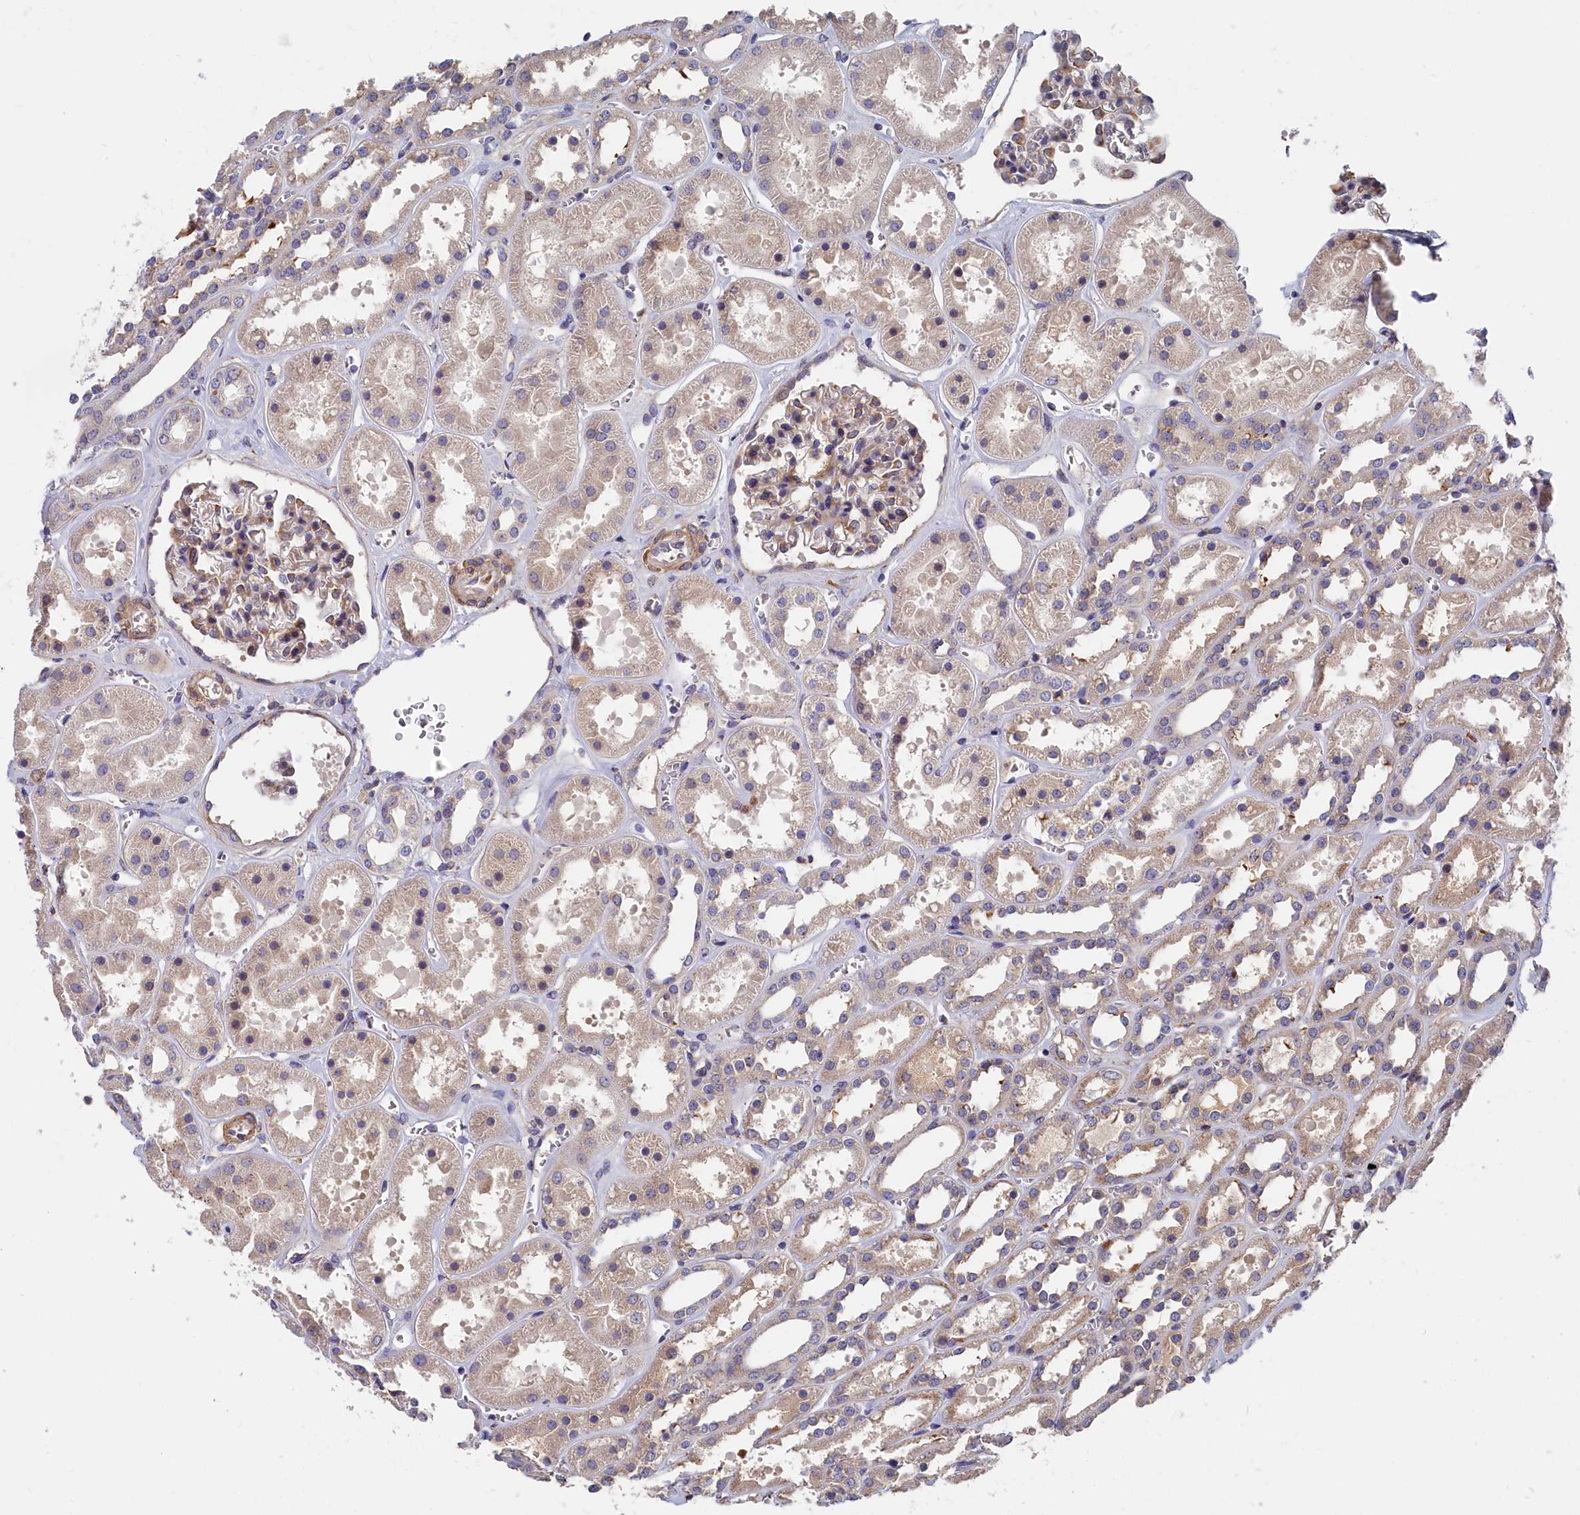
{"staining": {"intensity": "moderate", "quantity": "<25%", "location": "cytoplasmic/membranous"}, "tissue": "kidney", "cell_type": "Cells in glomeruli", "image_type": "normal", "snomed": [{"axis": "morphology", "description": "Normal tissue, NOS"}, {"axis": "topography", "description": "Kidney"}], "caption": "This is a micrograph of immunohistochemistry (IHC) staining of normal kidney, which shows moderate staining in the cytoplasmic/membranous of cells in glomeruli.", "gene": "CYB5D2", "patient": {"sex": "female", "age": 41}}